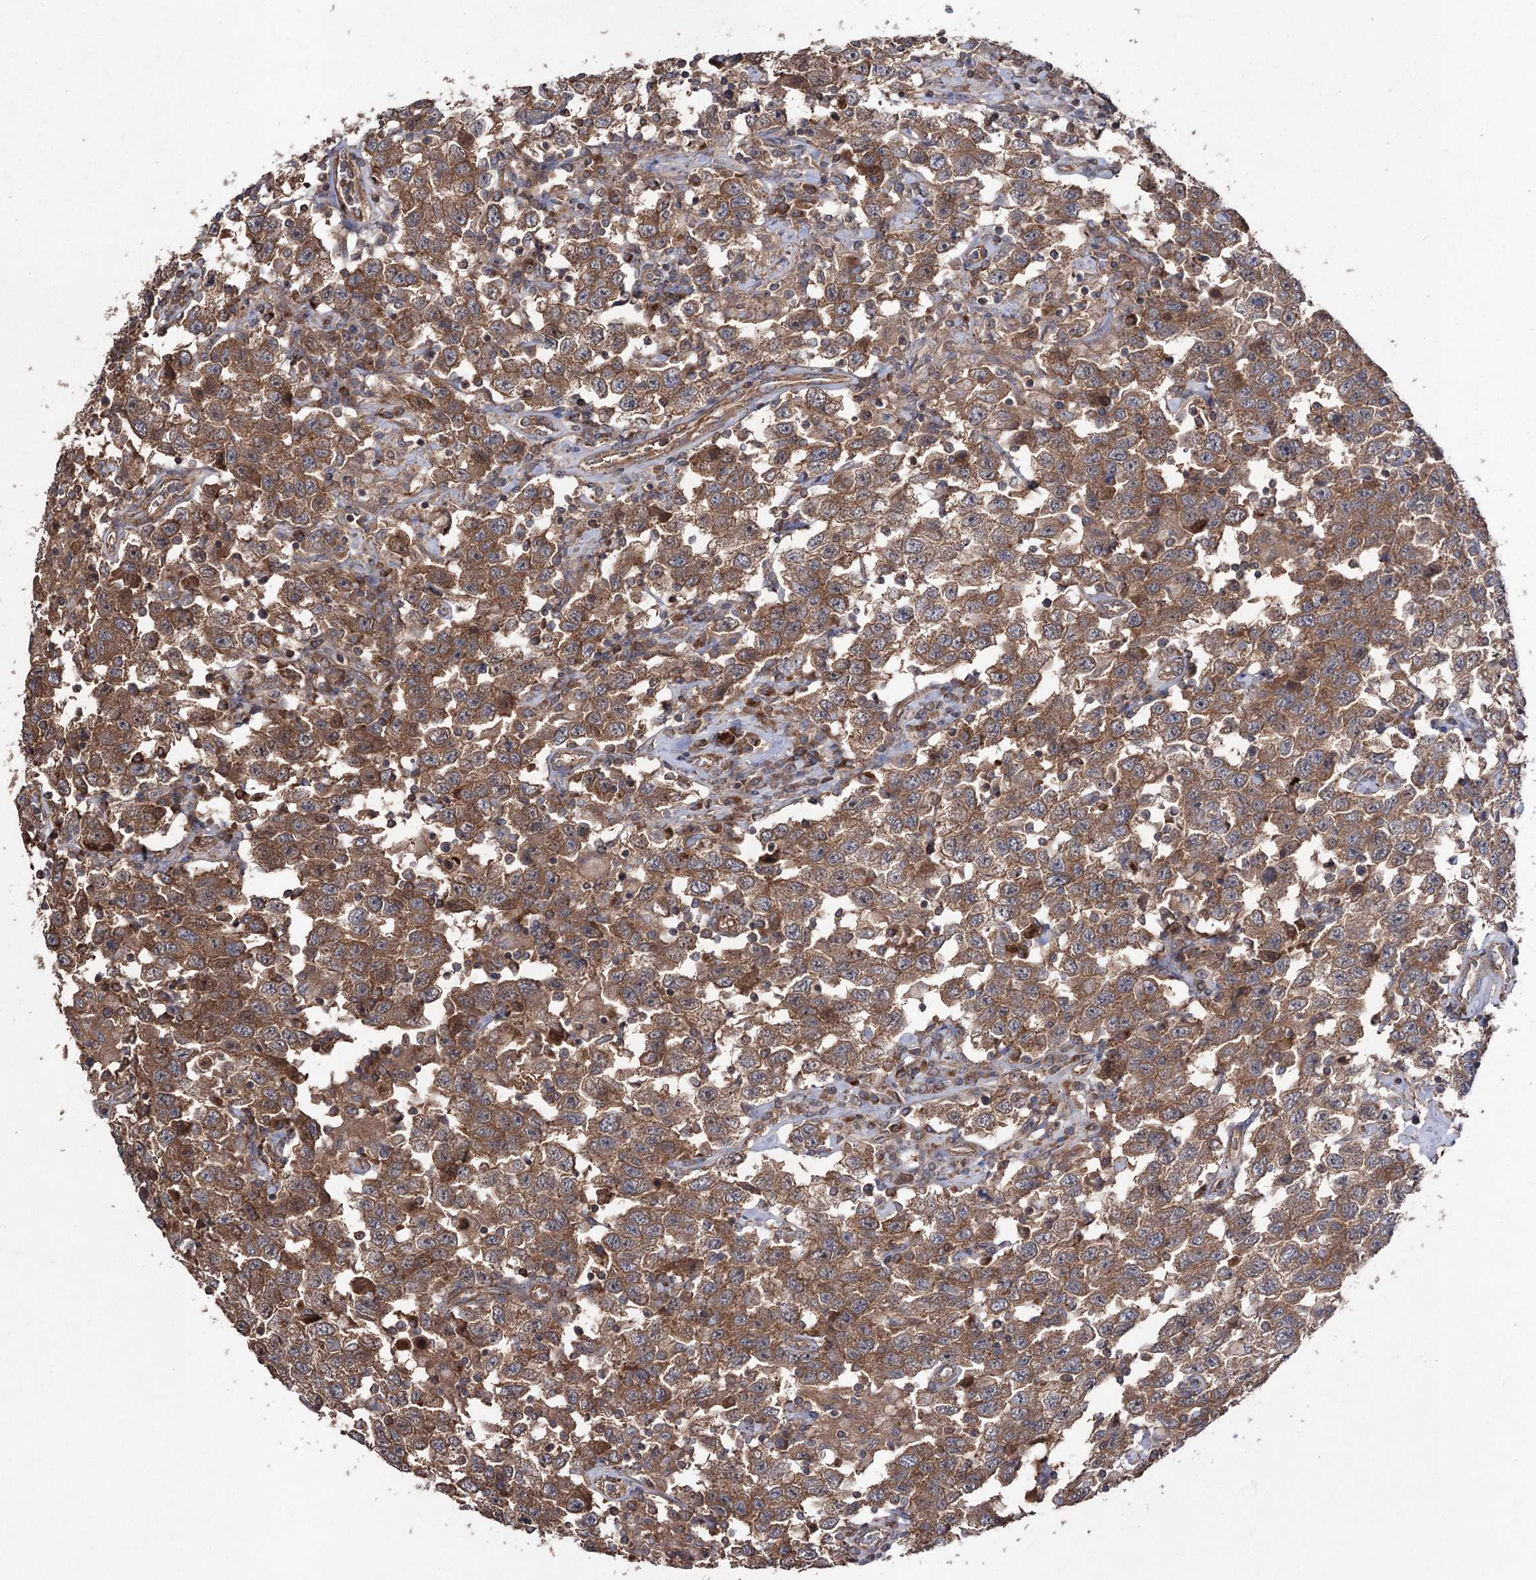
{"staining": {"intensity": "moderate", "quantity": ">75%", "location": "cytoplasmic/membranous"}, "tissue": "testis cancer", "cell_type": "Tumor cells", "image_type": "cancer", "snomed": [{"axis": "morphology", "description": "Seminoma, NOS"}, {"axis": "topography", "description": "Testis"}], "caption": "Moderate cytoplasmic/membranous expression is present in about >75% of tumor cells in testis cancer.", "gene": "LARS2", "patient": {"sex": "male", "age": 41}}